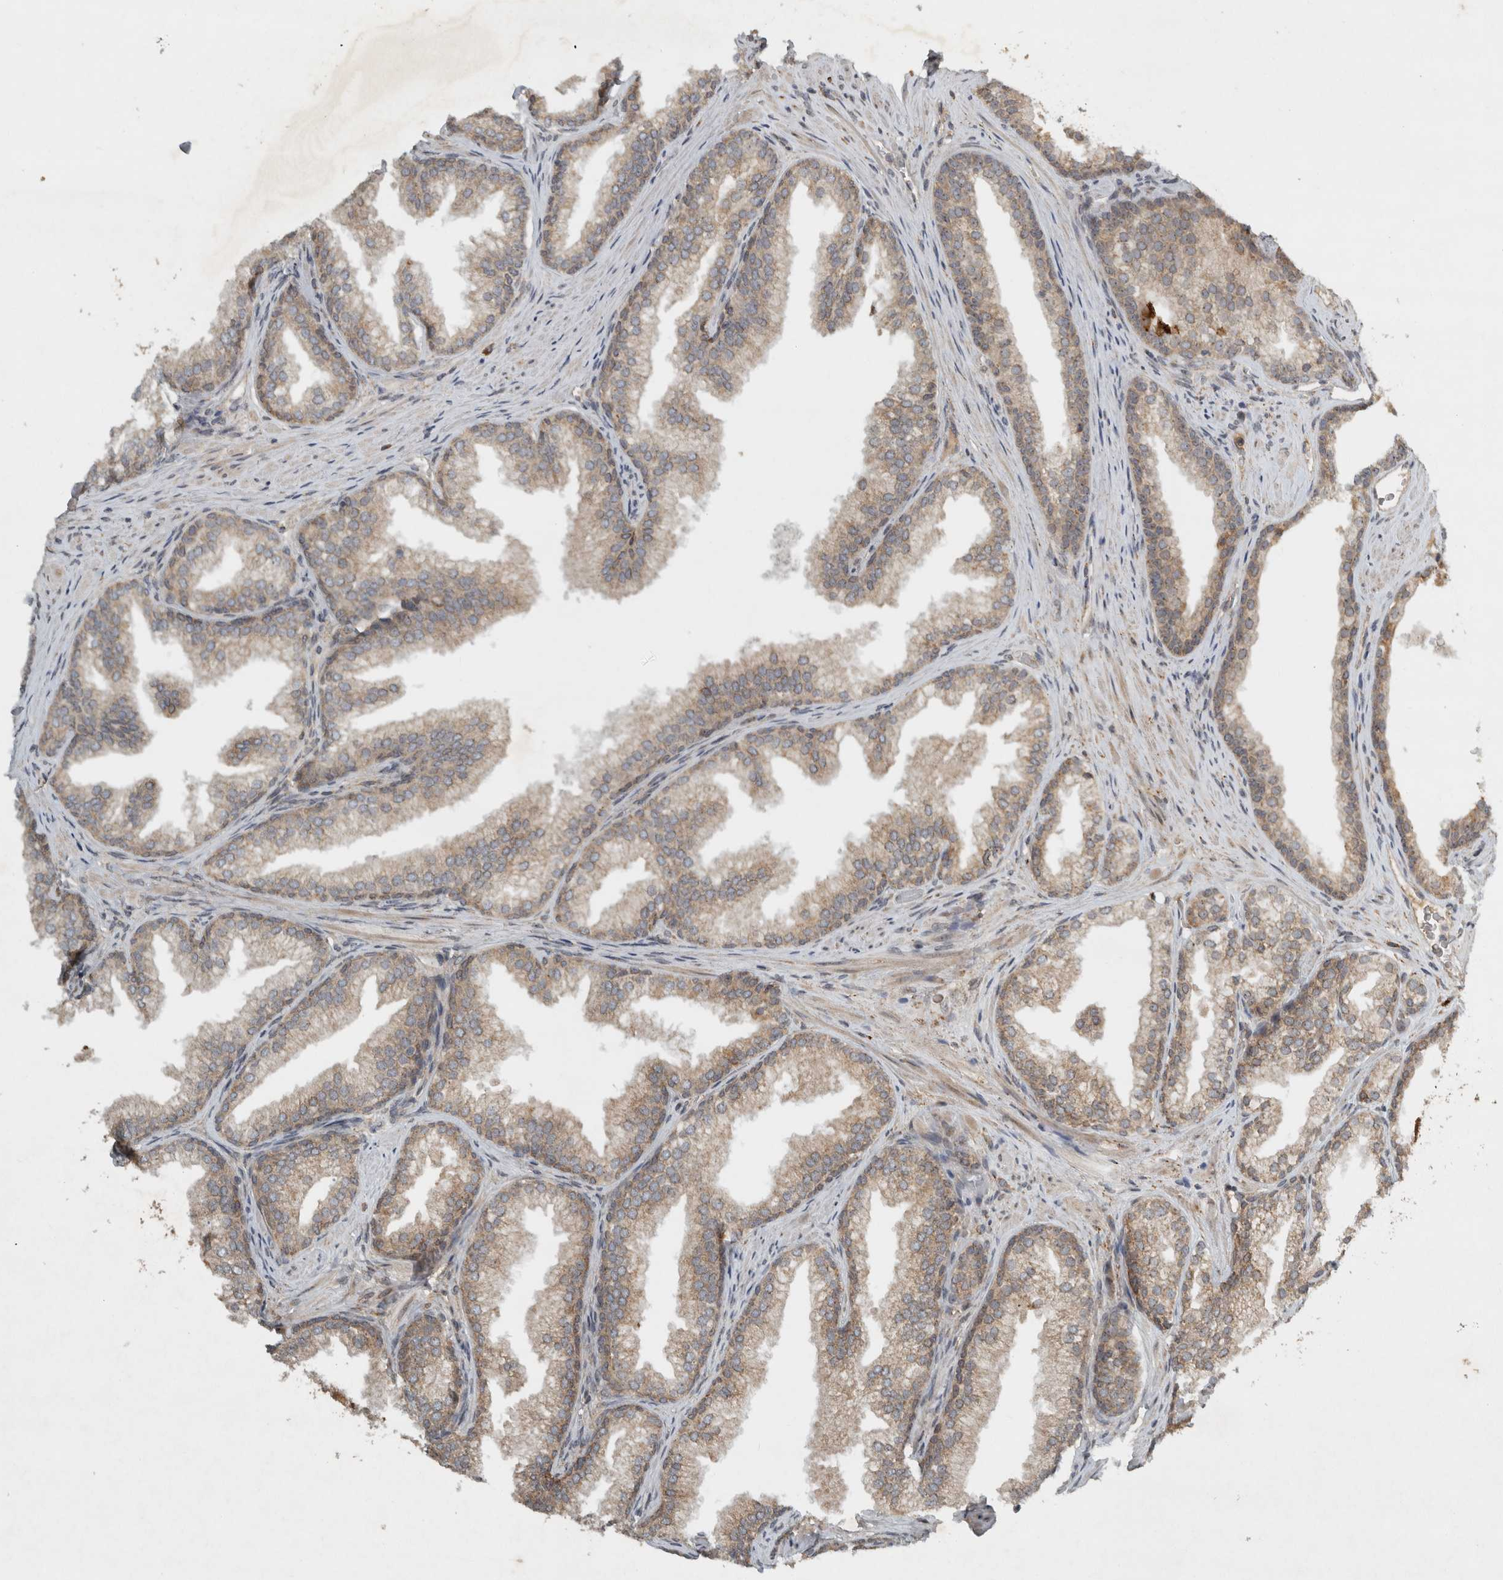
{"staining": {"intensity": "moderate", "quantity": "25%-75%", "location": "cytoplasmic/membranous"}, "tissue": "prostate", "cell_type": "Glandular cells", "image_type": "normal", "snomed": [{"axis": "morphology", "description": "Normal tissue, NOS"}, {"axis": "topography", "description": "Prostate"}], "caption": "Protein expression analysis of benign human prostate reveals moderate cytoplasmic/membranous expression in about 25%-75% of glandular cells.", "gene": "GPR137B", "patient": {"sex": "male", "age": 76}}